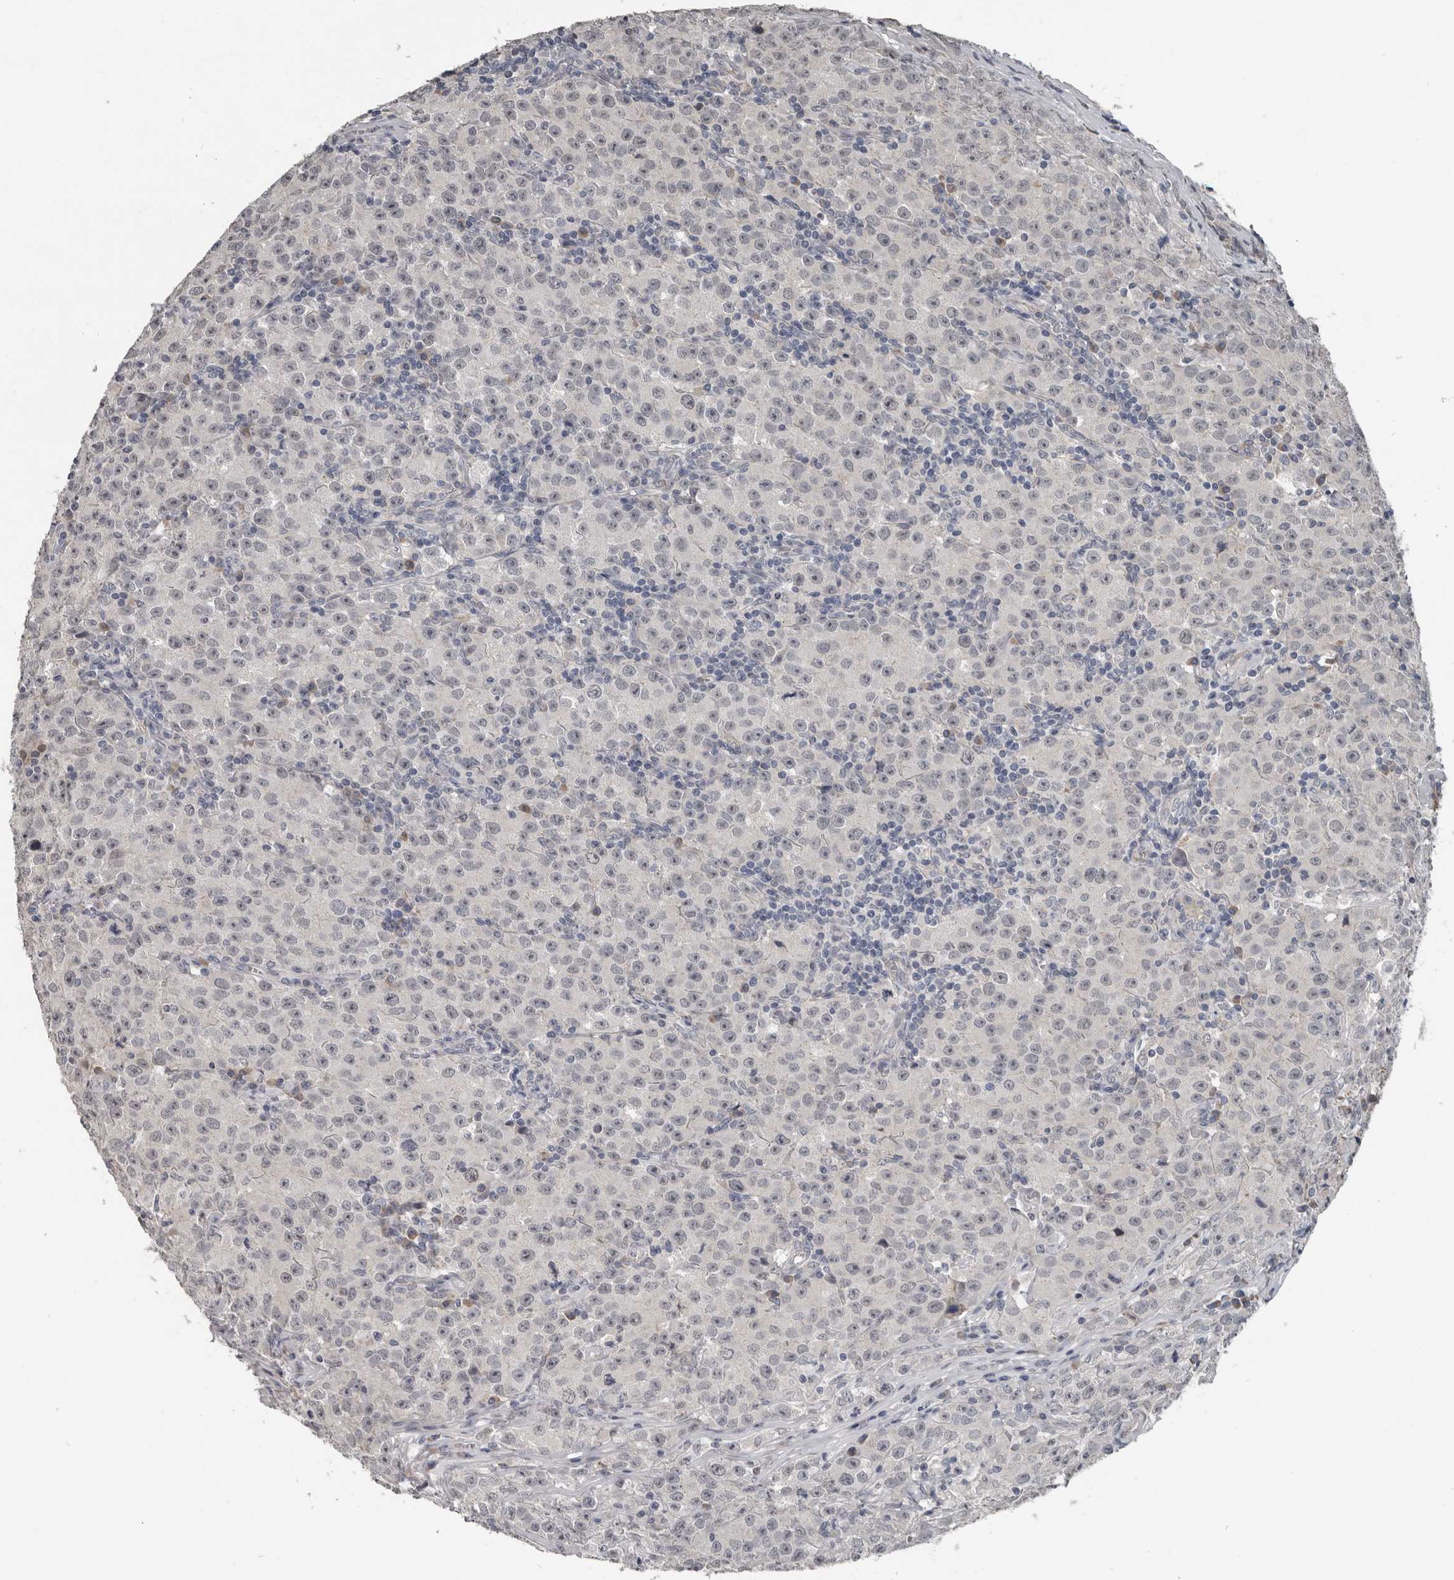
{"staining": {"intensity": "negative", "quantity": "none", "location": "none"}, "tissue": "testis cancer", "cell_type": "Tumor cells", "image_type": "cancer", "snomed": [{"axis": "morphology", "description": "Seminoma, NOS"}, {"axis": "morphology", "description": "Carcinoma, Embryonal, NOS"}, {"axis": "topography", "description": "Testis"}], "caption": "Protein analysis of testis cancer (embryonal carcinoma) exhibits no significant positivity in tumor cells.", "gene": "C1orf216", "patient": {"sex": "male", "age": 43}}